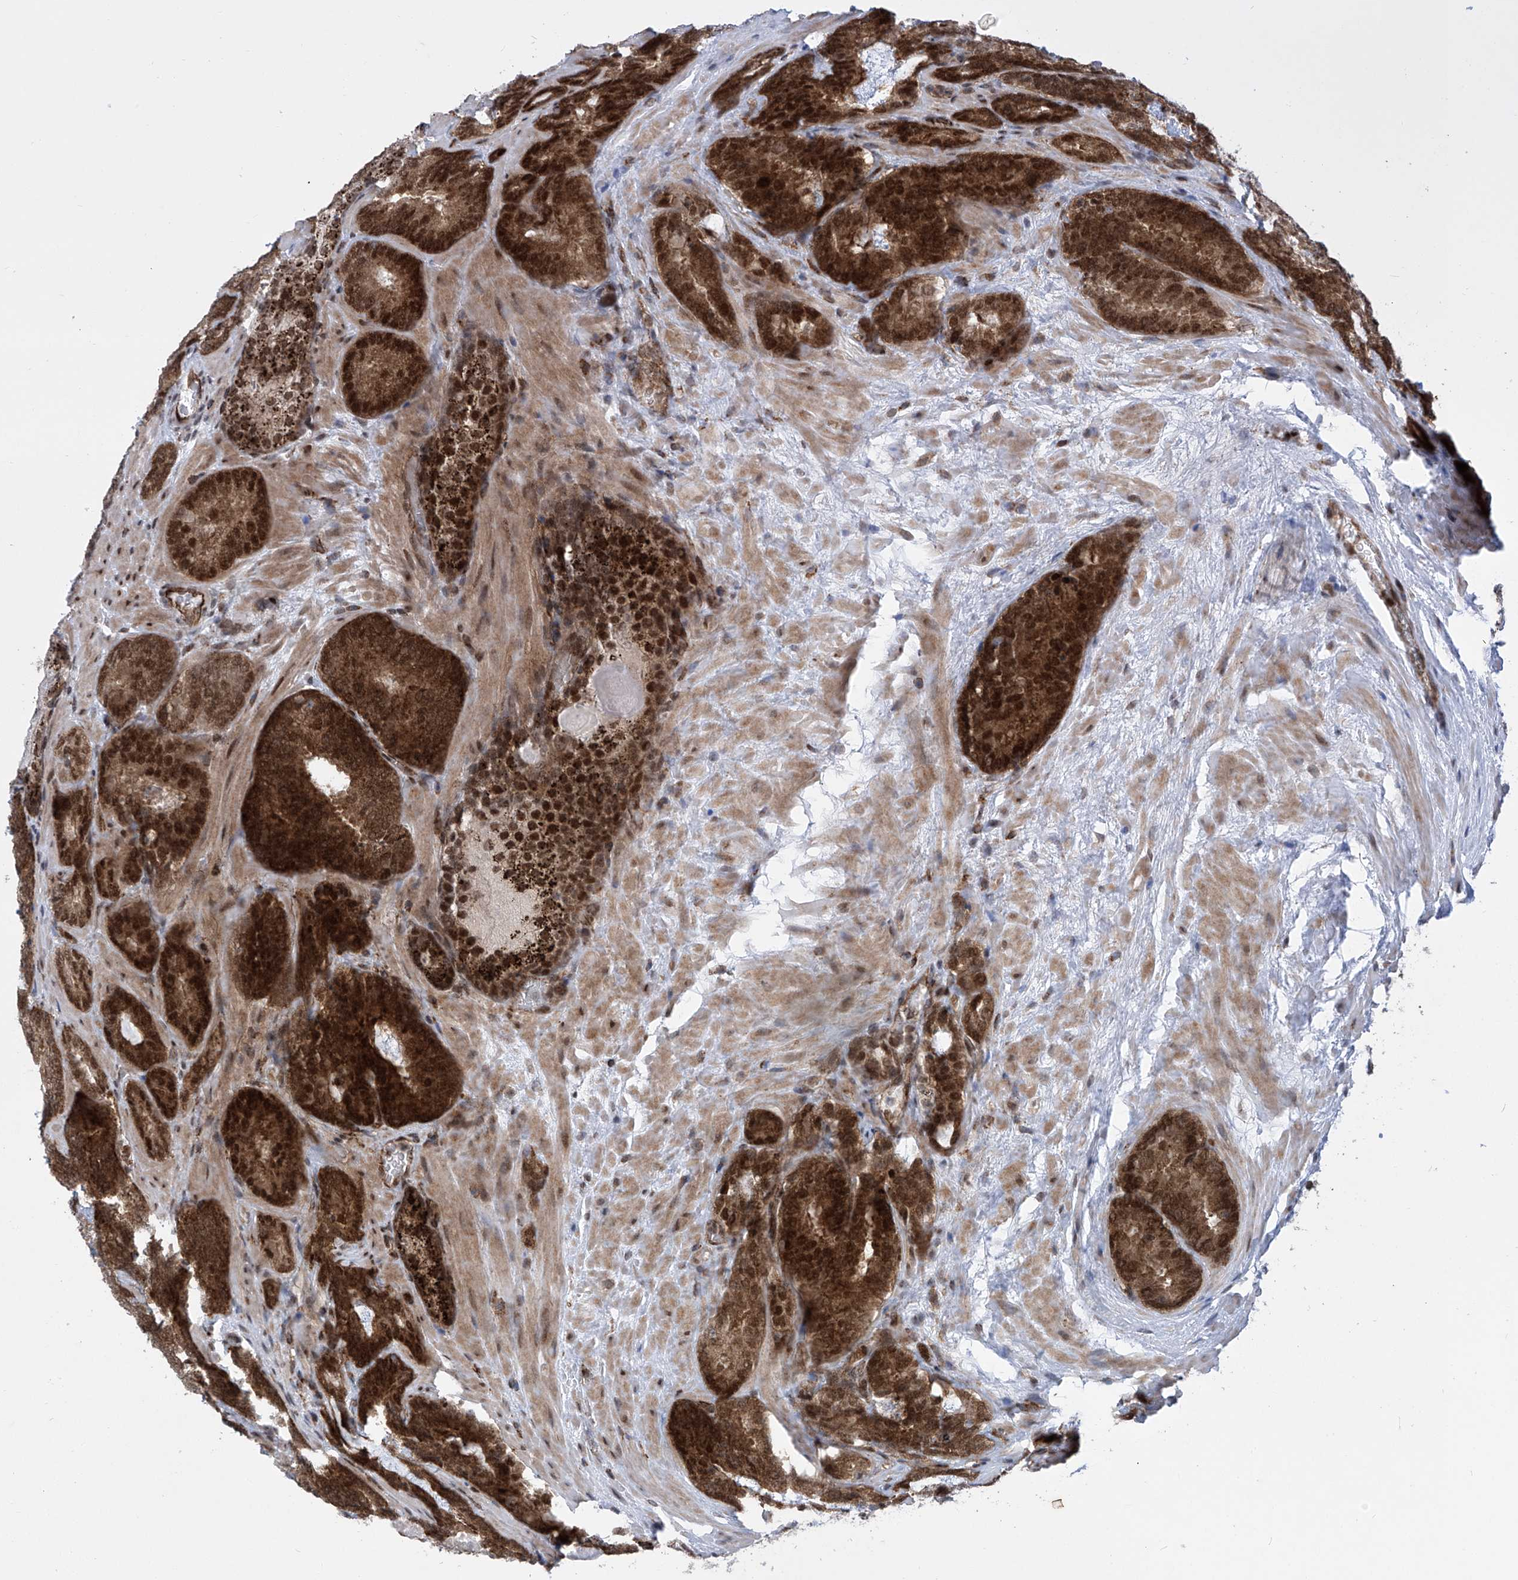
{"staining": {"intensity": "strong", "quantity": ">75%", "location": "cytoplasmic/membranous,nuclear"}, "tissue": "prostate cancer", "cell_type": "Tumor cells", "image_type": "cancer", "snomed": [{"axis": "morphology", "description": "Adenocarcinoma, High grade"}, {"axis": "topography", "description": "Prostate"}], "caption": "IHC (DAB (3,3'-diaminobenzidine)) staining of human prostate cancer (adenocarcinoma (high-grade)) shows strong cytoplasmic/membranous and nuclear protein positivity in approximately >75% of tumor cells. The staining was performed using DAB (3,3'-diaminobenzidine) to visualize the protein expression in brown, while the nuclei were stained in blue with hematoxylin (Magnification: 20x).", "gene": "CEP290", "patient": {"sex": "male", "age": 66}}